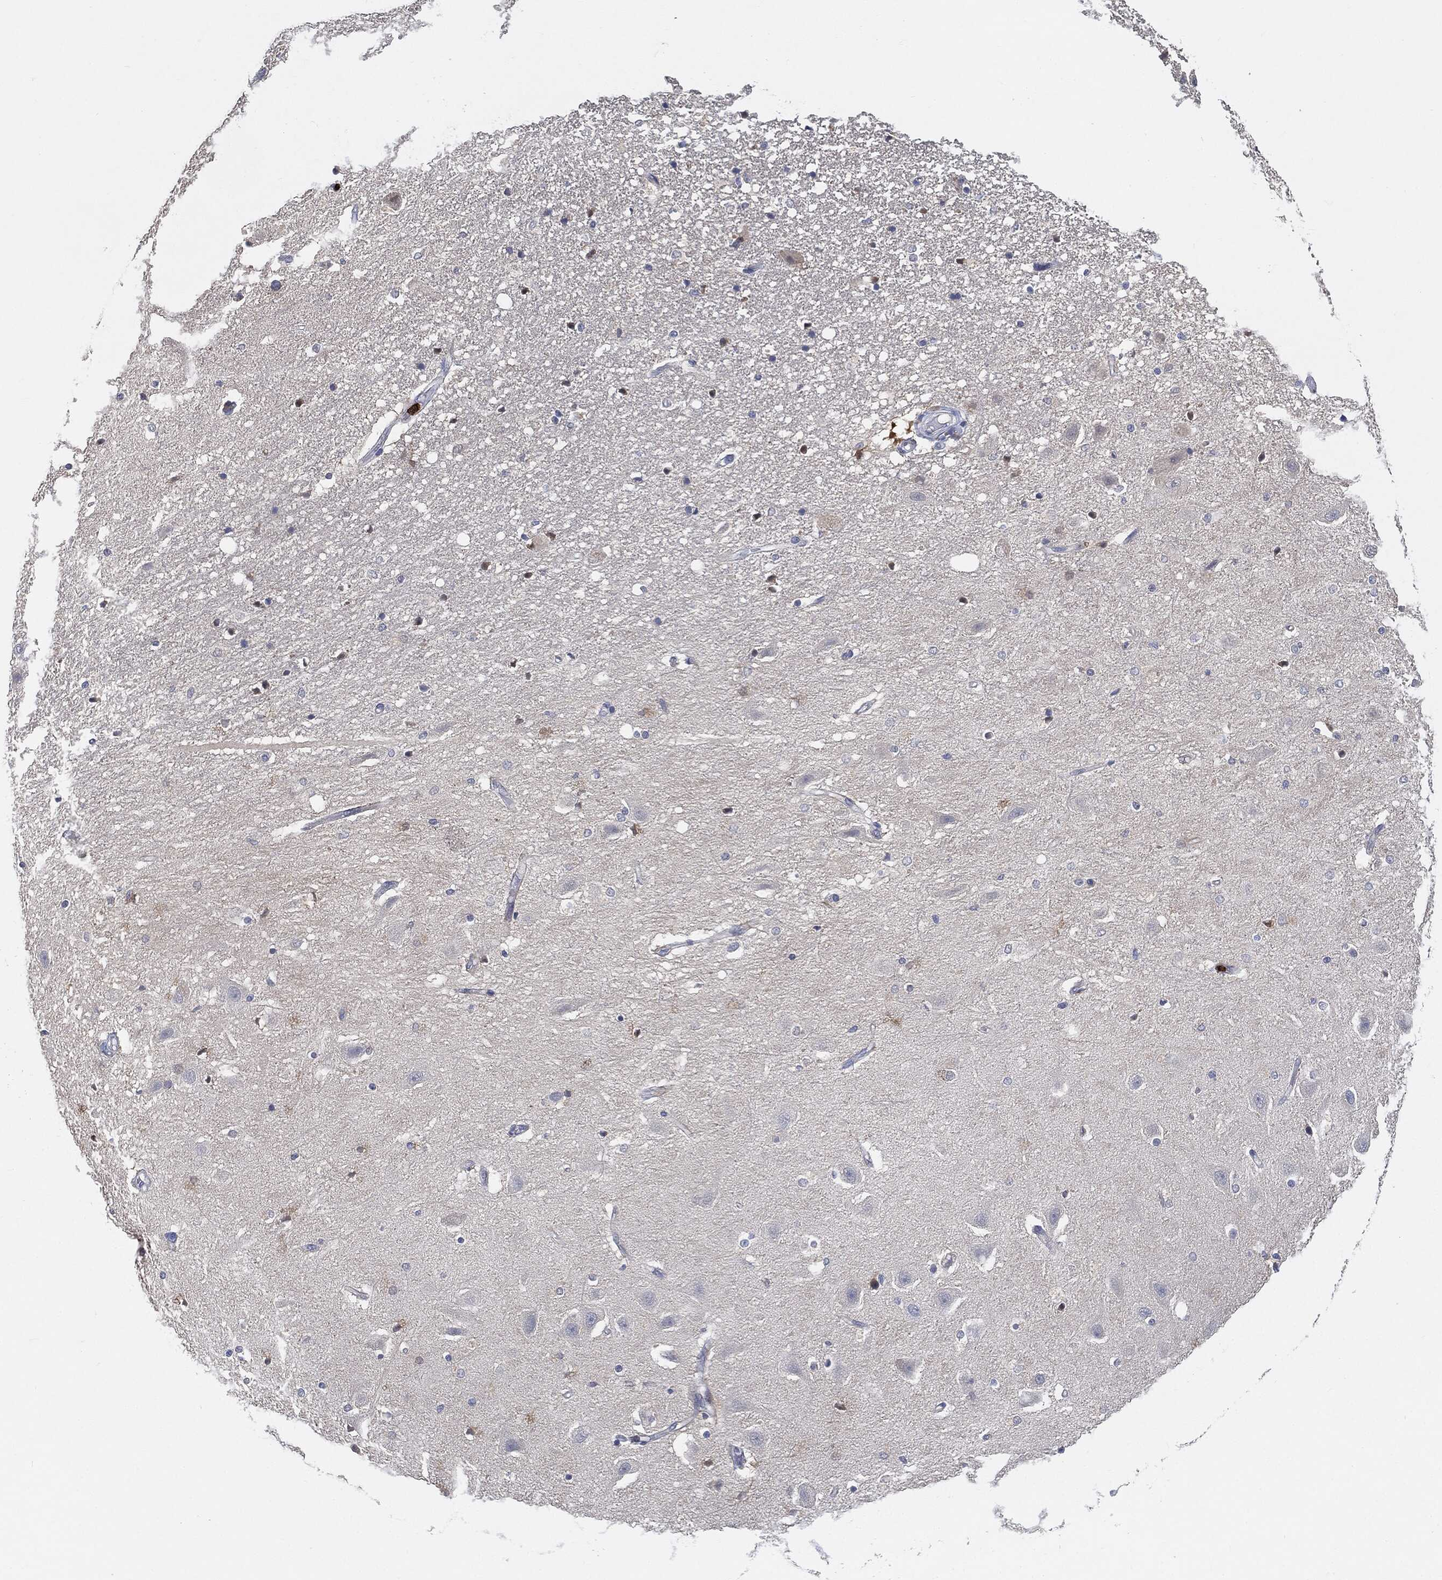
{"staining": {"intensity": "negative", "quantity": "none", "location": "none"}, "tissue": "hippocampus", "cell_type": "Glial cells", "image_type": "normal", "snomed": [{"axis": "morphology", "description": "Normal tissue, NOS"}, {"axis": "topography", "description": "Hippocampus"}], "caption": "Protein analysis of benign hippocampus demonstrates no significant positivity in glial cells.", "gene": "VSIG4", "patient": {"sex": "male", "age": 49}}